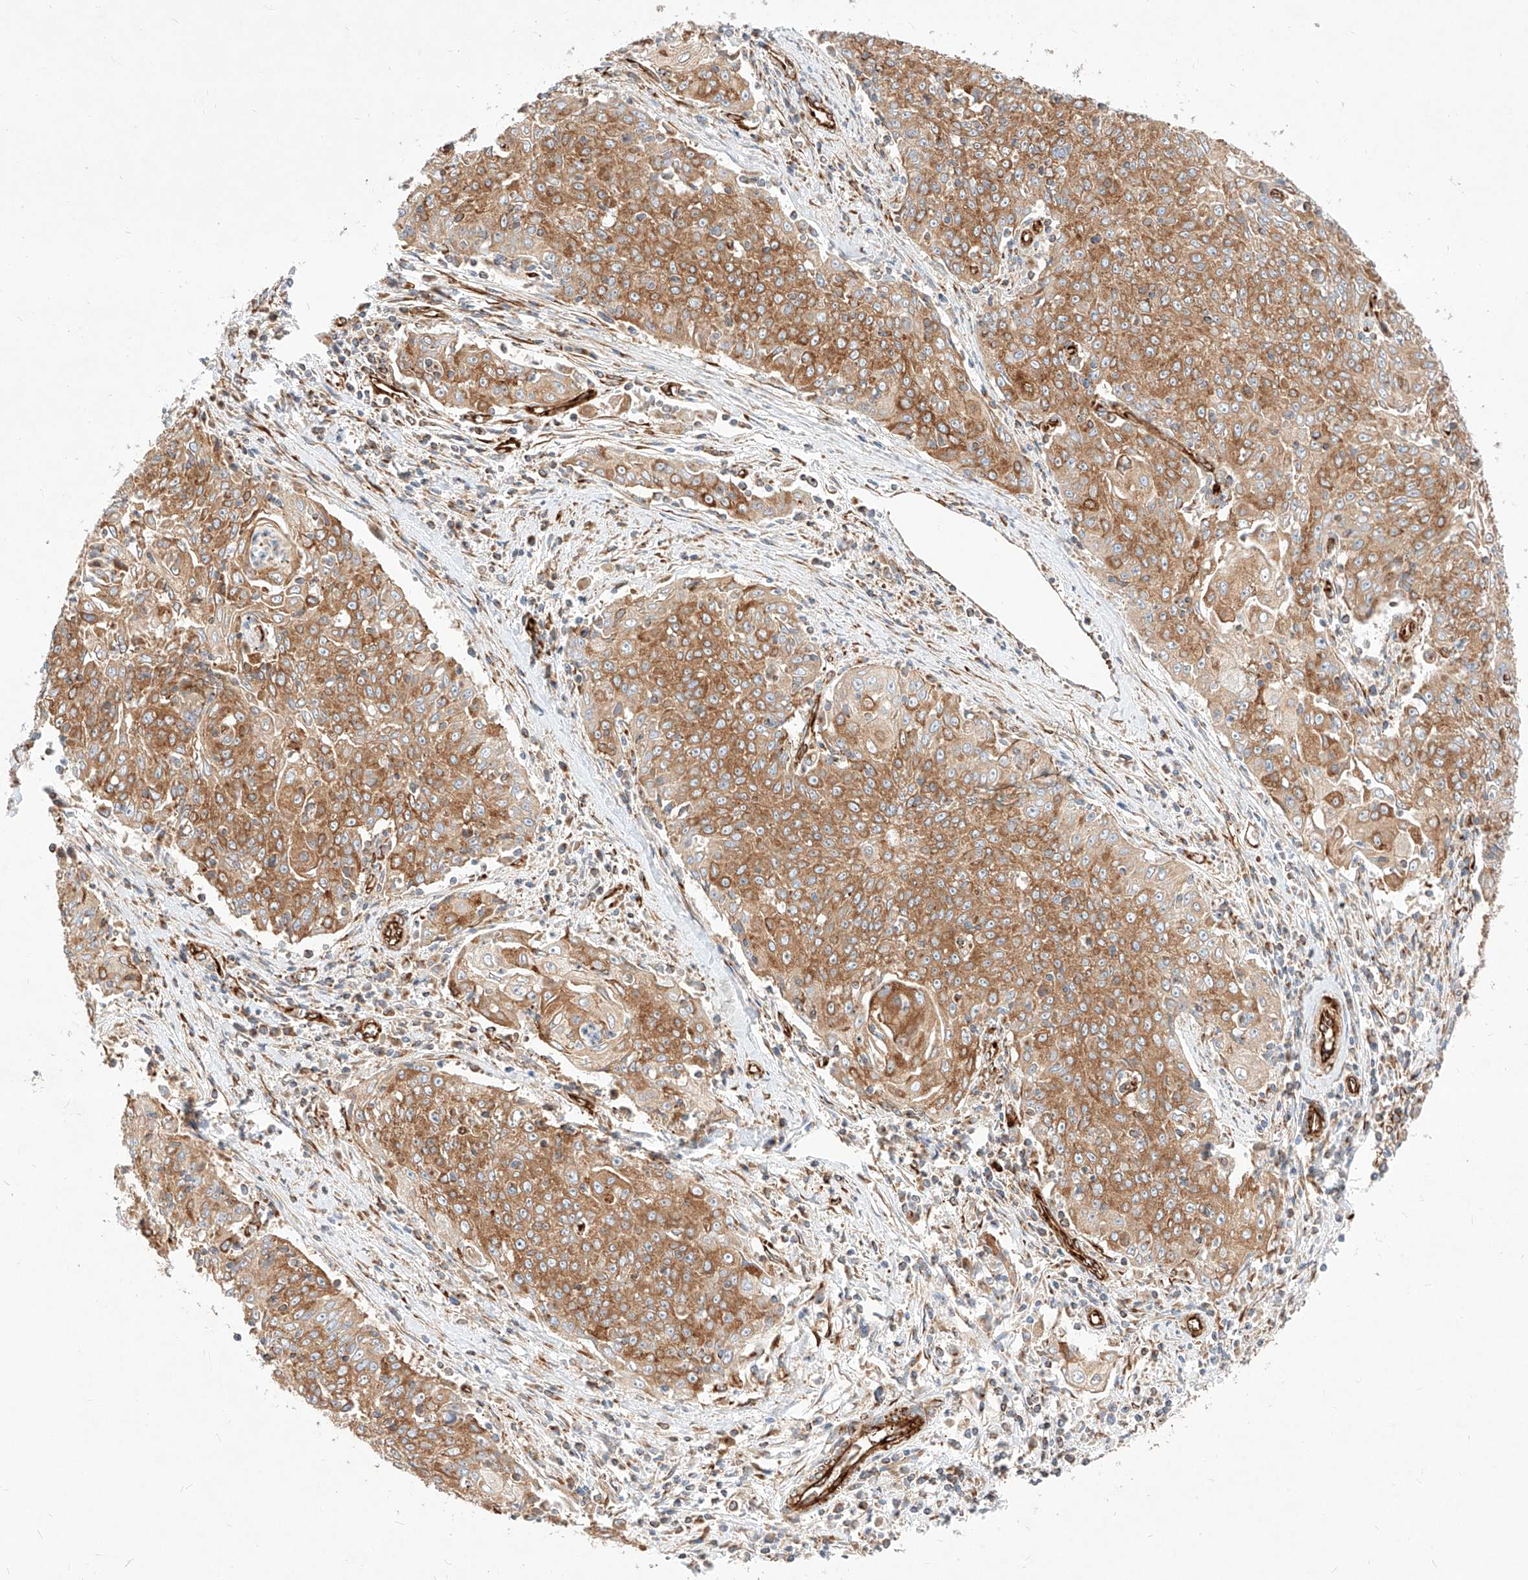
{"staining": {"intensity": "moderate", "quantity": ">75%", "location": "cytoplasmic/membranous"}, "tissue": "cervical cancer", "cell_type": "Tumor cells", "image_type": "cancer", "snomed": [{"axis": "morphology", "description": "Squamous cell carcinoma, NOS"}, {"axis": "topography", "description": "Cervix"}], "caption": "Tumor cells exhibit moderate cytoplasmic/membranous expression in about >75% of cells in squamous cell carcinoma (cervical).", "gene": "CSGALNACT2", "patient": {"sex": "female", "age": 48}}